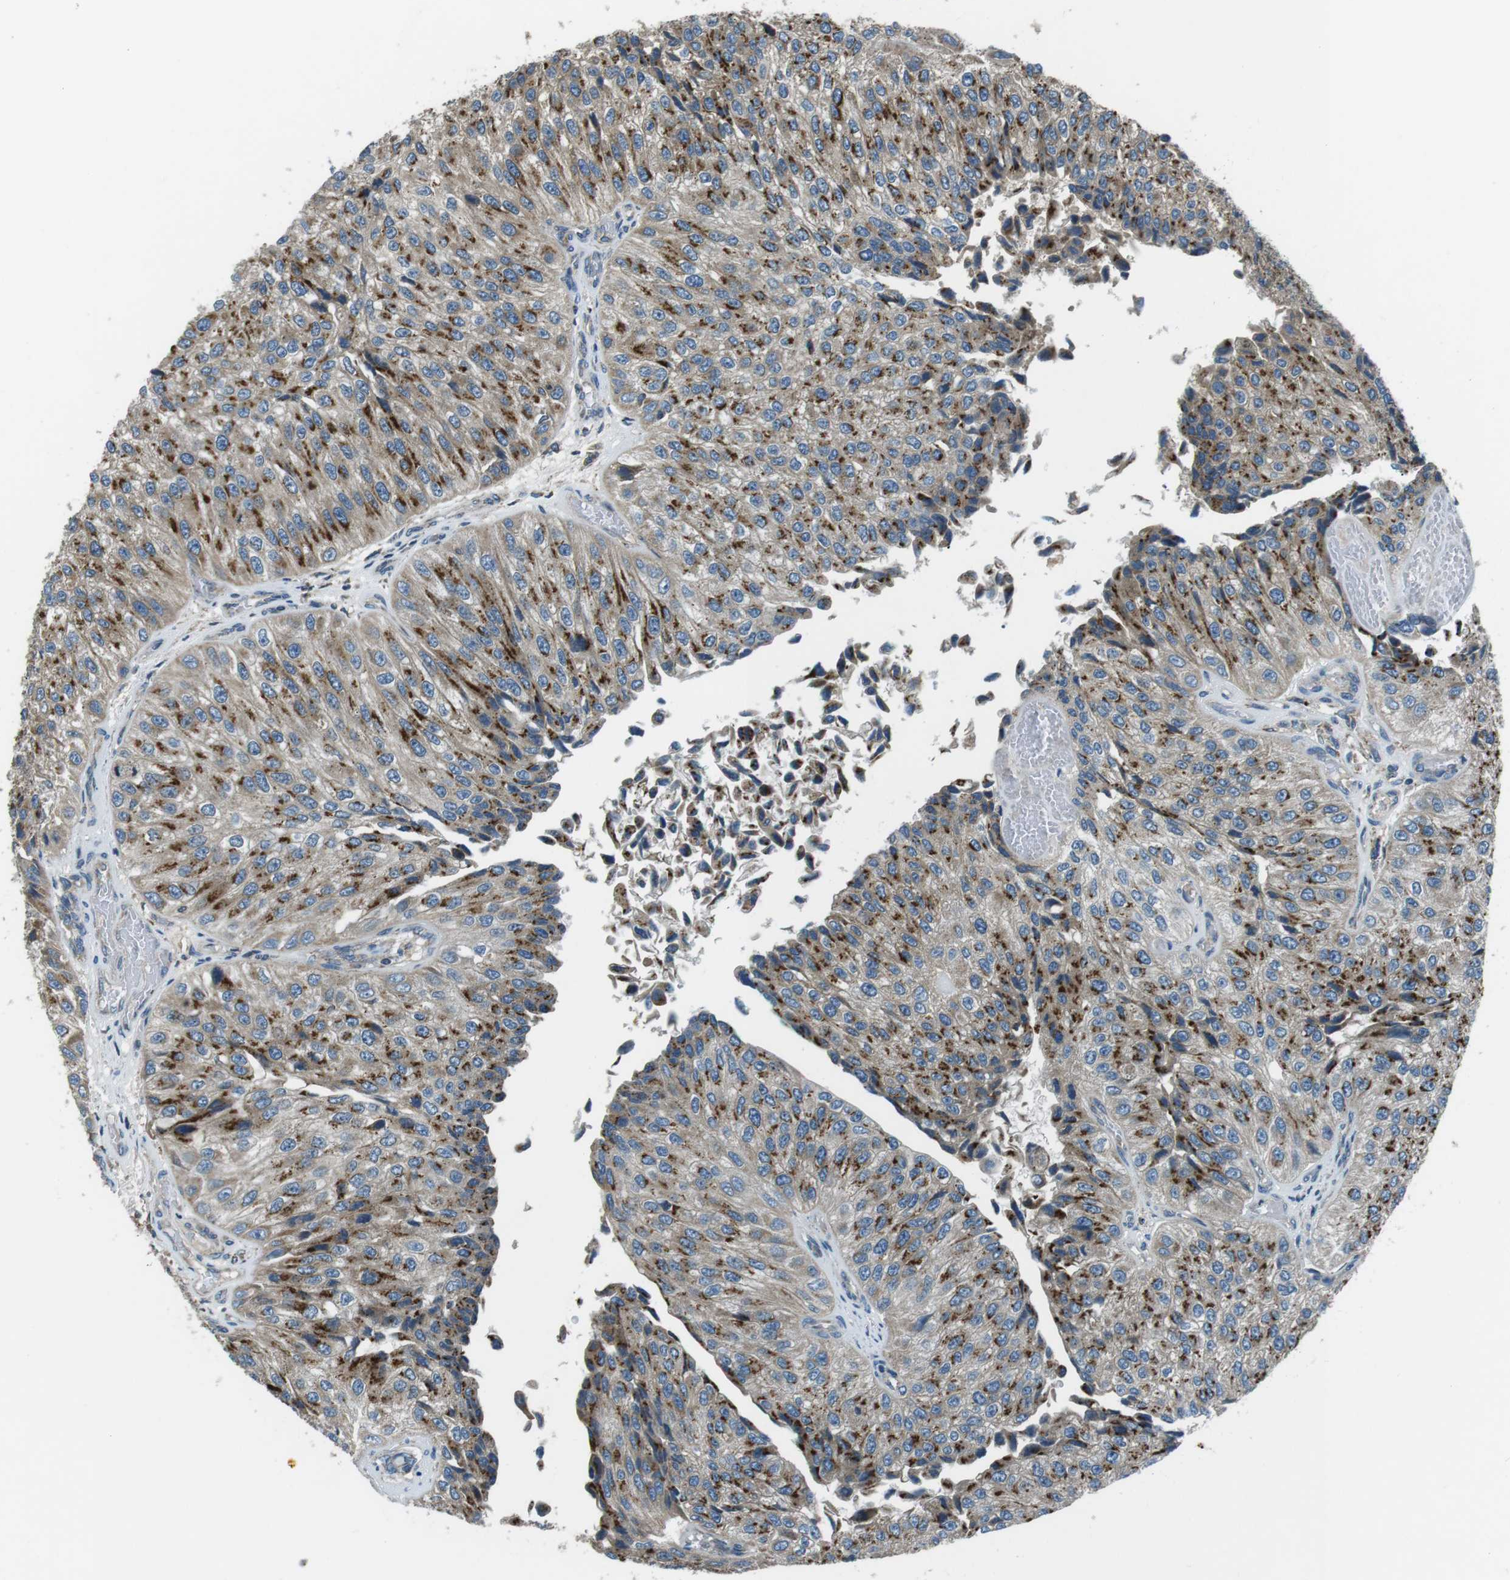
{"staining": {"intensity": "moderate", "quantity": ">75%", "location": "cytoplasmic/membranous"}, "tissue": "urothelial cancer", "cell_type": "Tumor cells", "image_type": "cancer", "snomed": [{"axis": "morphology", "description": "Urothelial carcinoma, High grade"}, {"axis": "topography", "description": "Kidney"}, {"axis": "topography", "description": "Urinary bladder"}], "caption": "Protein expression analysis of human urothelial carcinoma (high-grade) reveals moderate cytoplasmic/membranous positivity in about >75% of tumor cells. (Brightfield microscopy of DAB IHC at high magnification).", "gene": "FAM3B", "patient": {"sex": "male", "age": 77}}